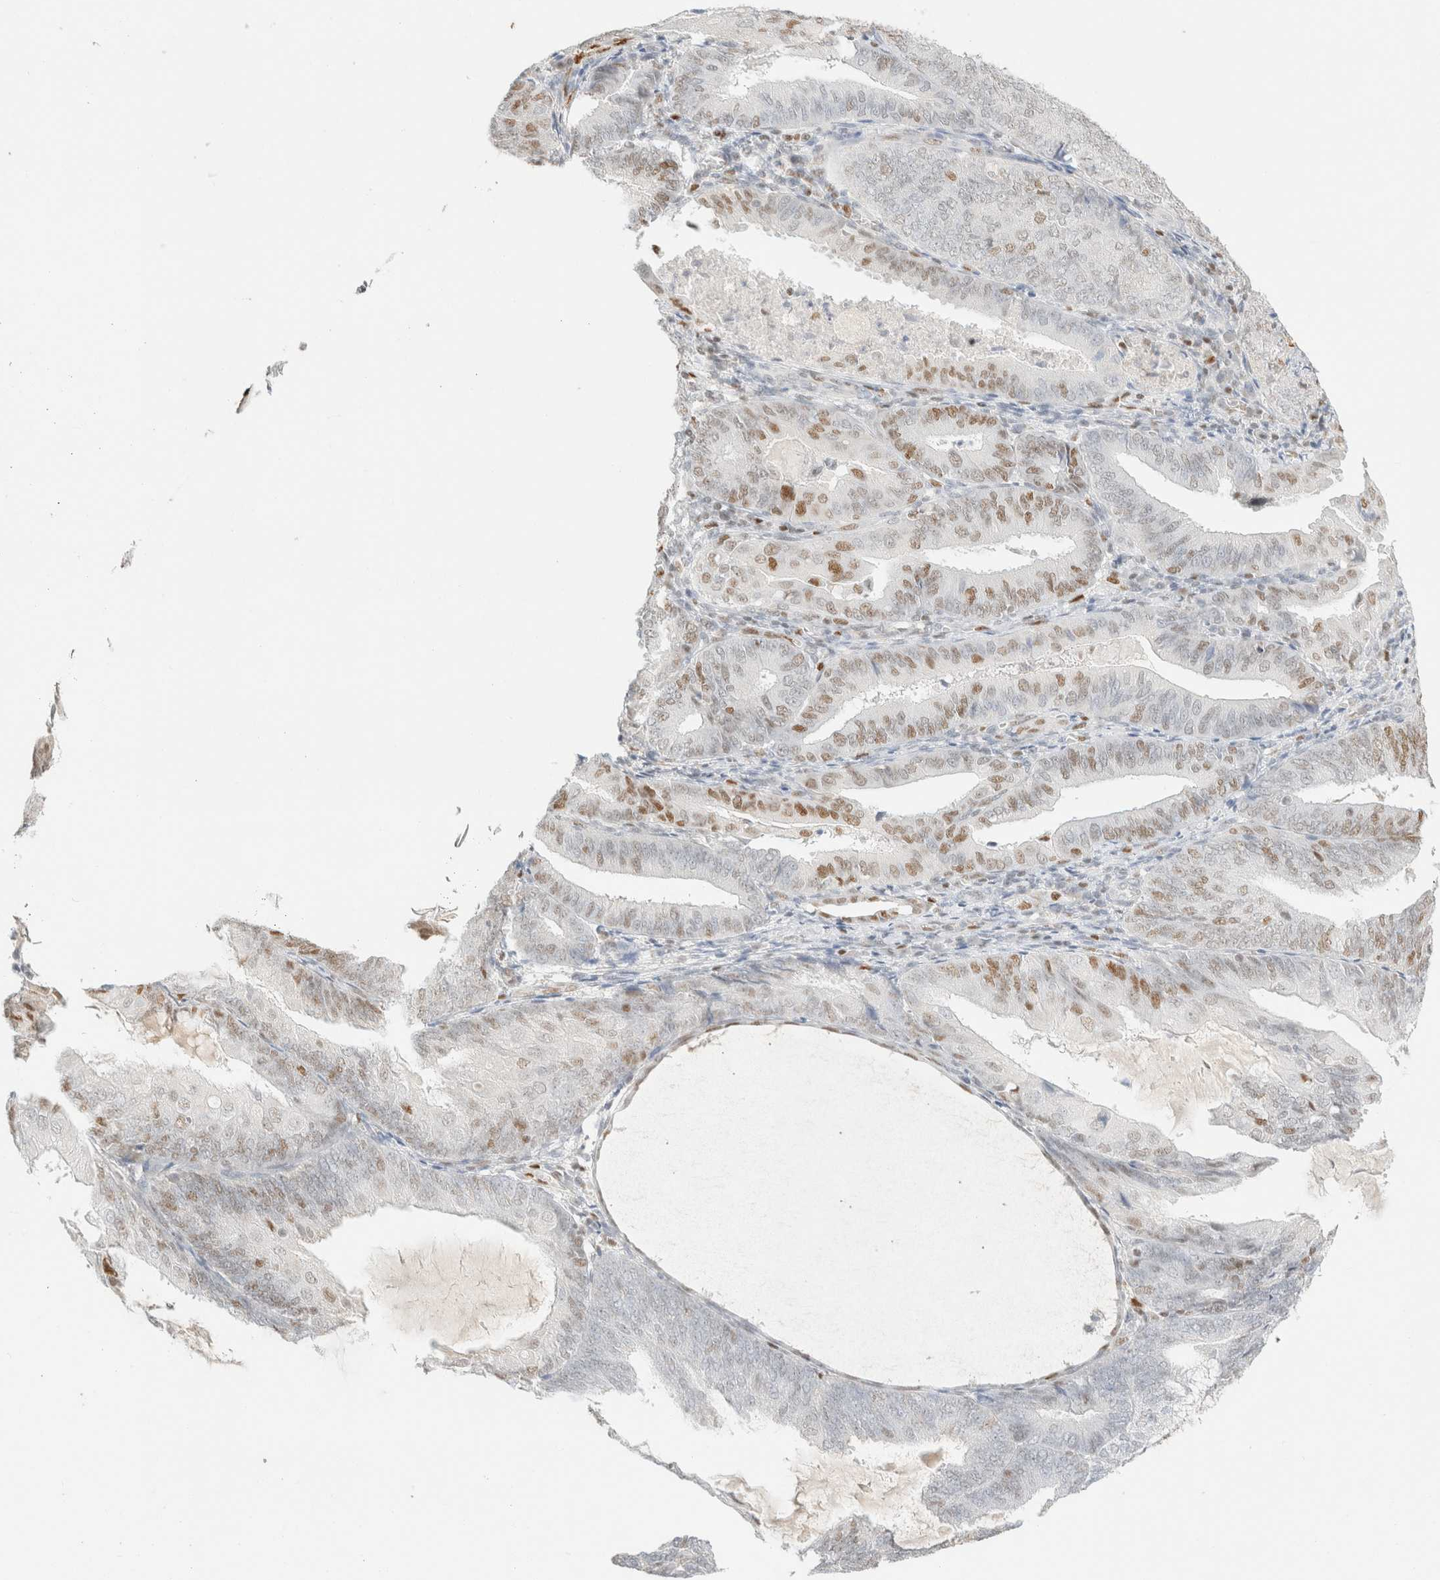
{"staining": {"intensity": "moderate", "quantity": "<25%", "location": "nuclear"}, "tissue": "endometrial cancer", "cell_type": "Tumor cells", "image_type": "cancer", "snomed": [{"axis": "morphology", "description": "Adenocarcinoma, NOS"}, {"axis": "topography", "description": "Endometrium"}], "caption": "Endometrial cancer stained with immunohistochemistry reveals moderate nuclear staining in about <25% of tumor cells.", "gene": "DDB2", "patient": {"sex": "female", "age": 81}}